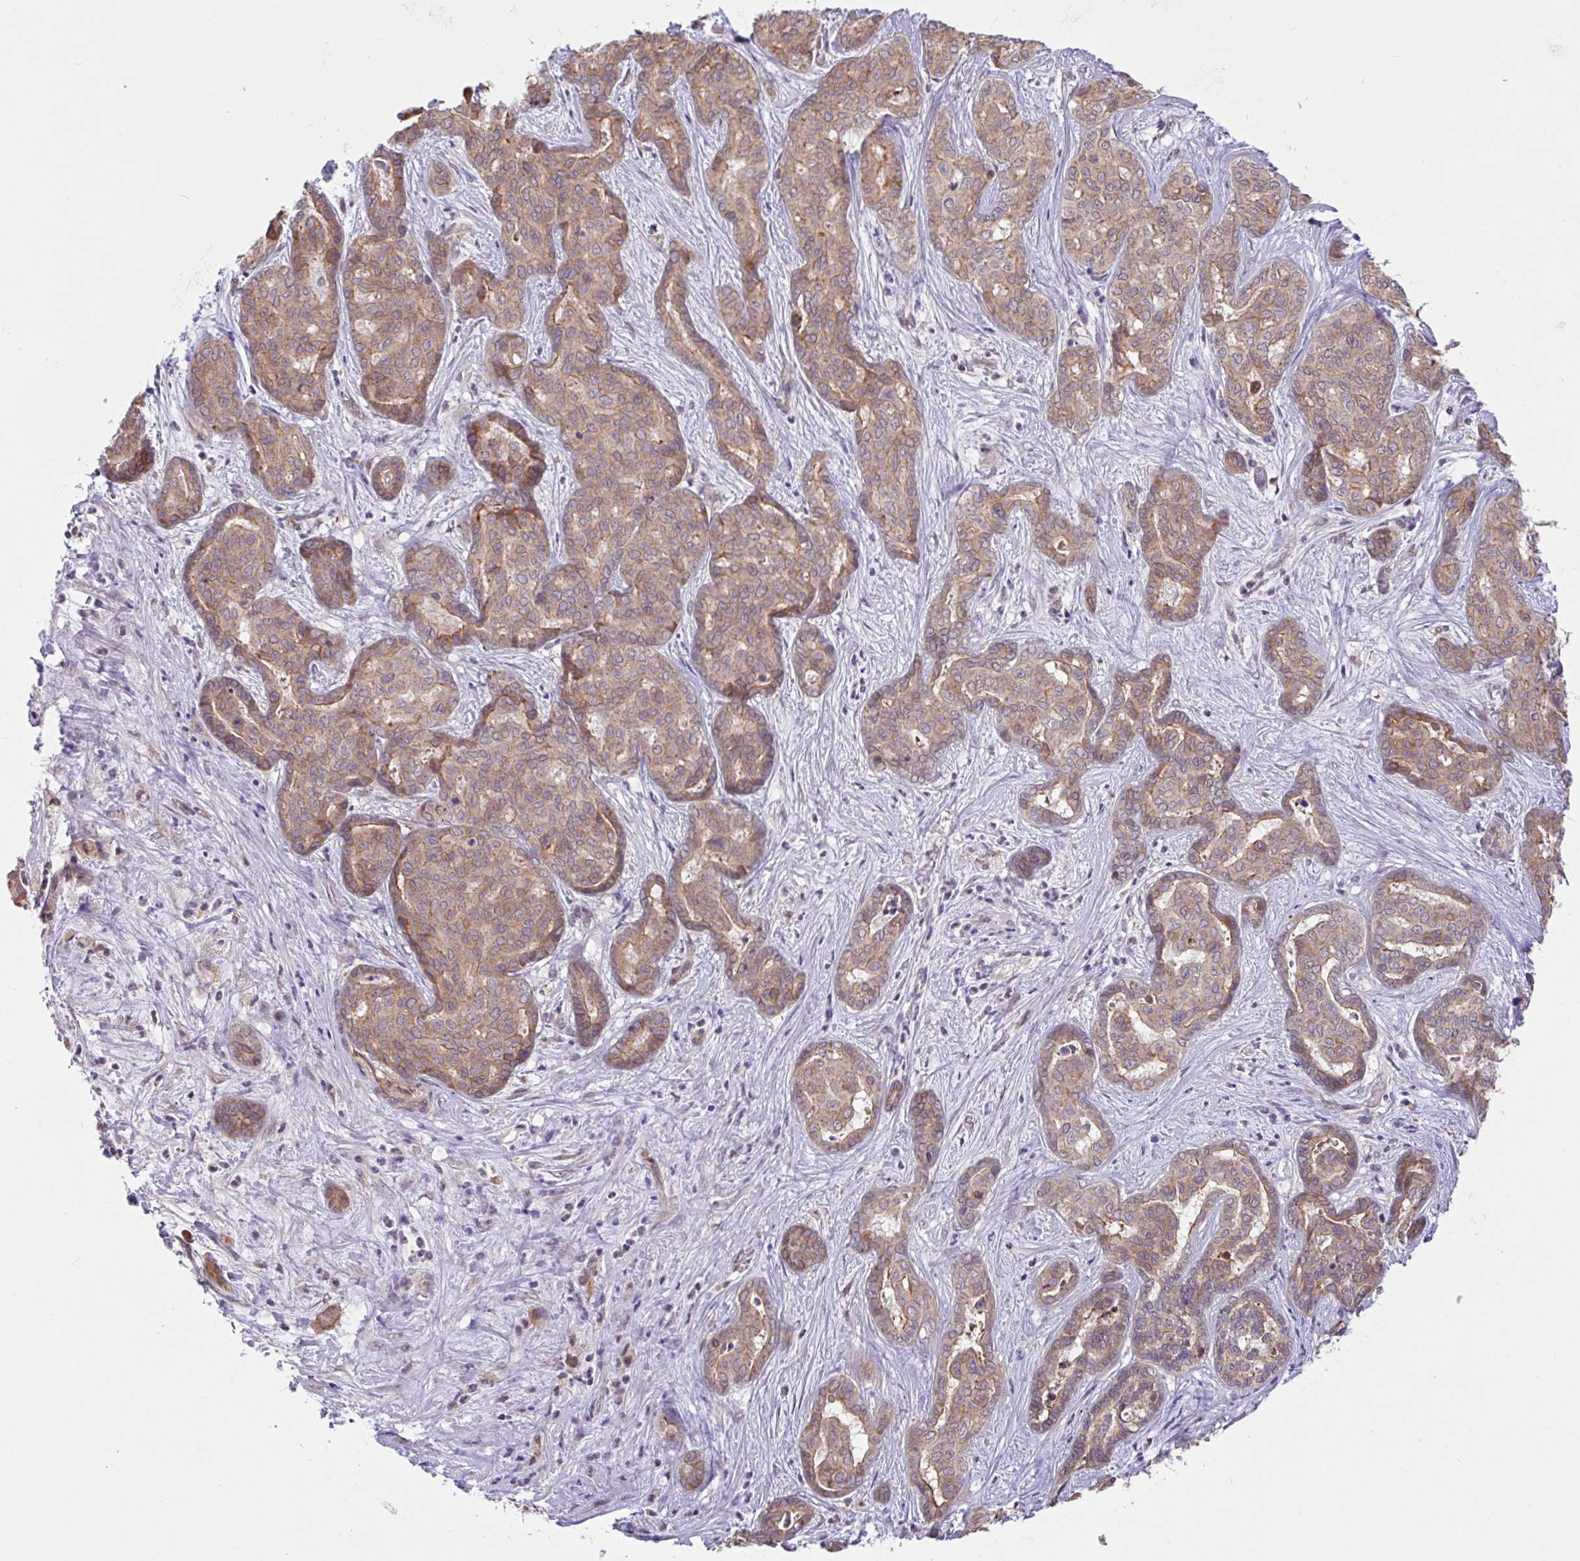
{"staining": {"intensity": "moderate", "quantity": ">75%", "location": "cytoplasmic/membranous"}, "tissue": "liver cancer", "cell_type": "Tumor cells", "image_type": "cancer", "snomed": [{"axis": "morphology", "description": "Cholangiocarcinoma"}, {"axis": "topography", "description": "Liver"}], "caption": "This histopathology image reveals cholangiocarcinoma (liver) stained with immunohistochemistry (IHC) to label a protein in brown. The cytoplasmic/membranous of tumor cells show moderate positivity for the protein. Nuclei are counter-stained blue.", "gene": "DLEU7", "patient": {"sex": "female", "age": 64}}